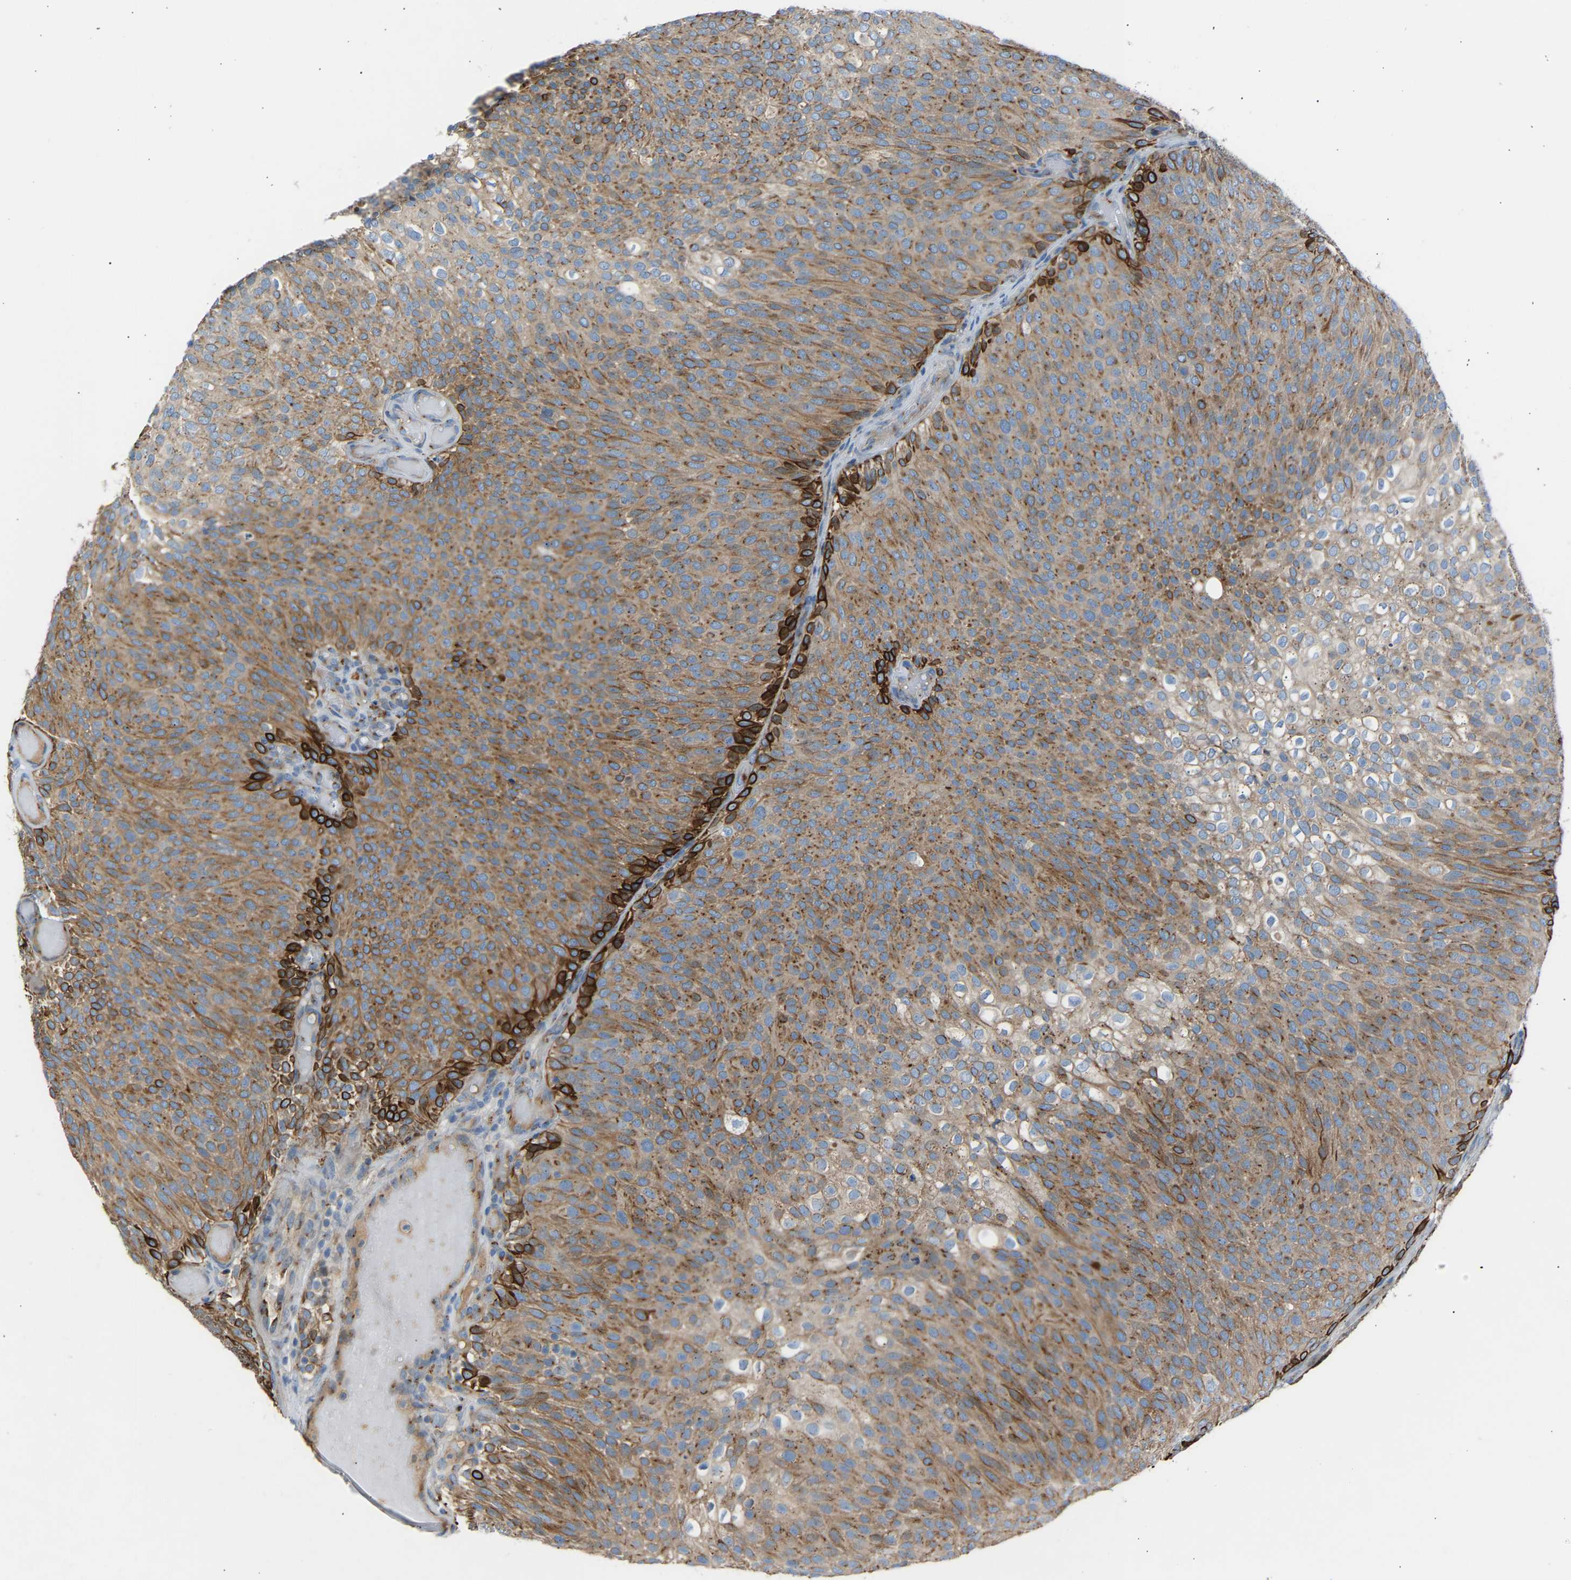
{"staining": {"intensity": "moderate", "quantity": ">75%", "location": "cytoplasmic/membranous"}, "tissue": "urothelial cancer", "cell_type": "Tumor cells", "image_type": "cancer", "snomed": [{"axis": "morphology", "description": "Urothelial carcinoma, Low grade"}, {"axis": "topography", "description": "Urinary bladder"}], "caption": "Urothelial cancer was stained to show a protein in brown. There is medium levels of moderate cytoplasmic/membranous positivity in approximately >75% of tumor cells. (DAB (3,3'-diaminobenzidine) IHC, brown staining for protein, blue staining for nuclei).", "gene": "CYREN", "patient": {"sex": "male", "age": 78}}